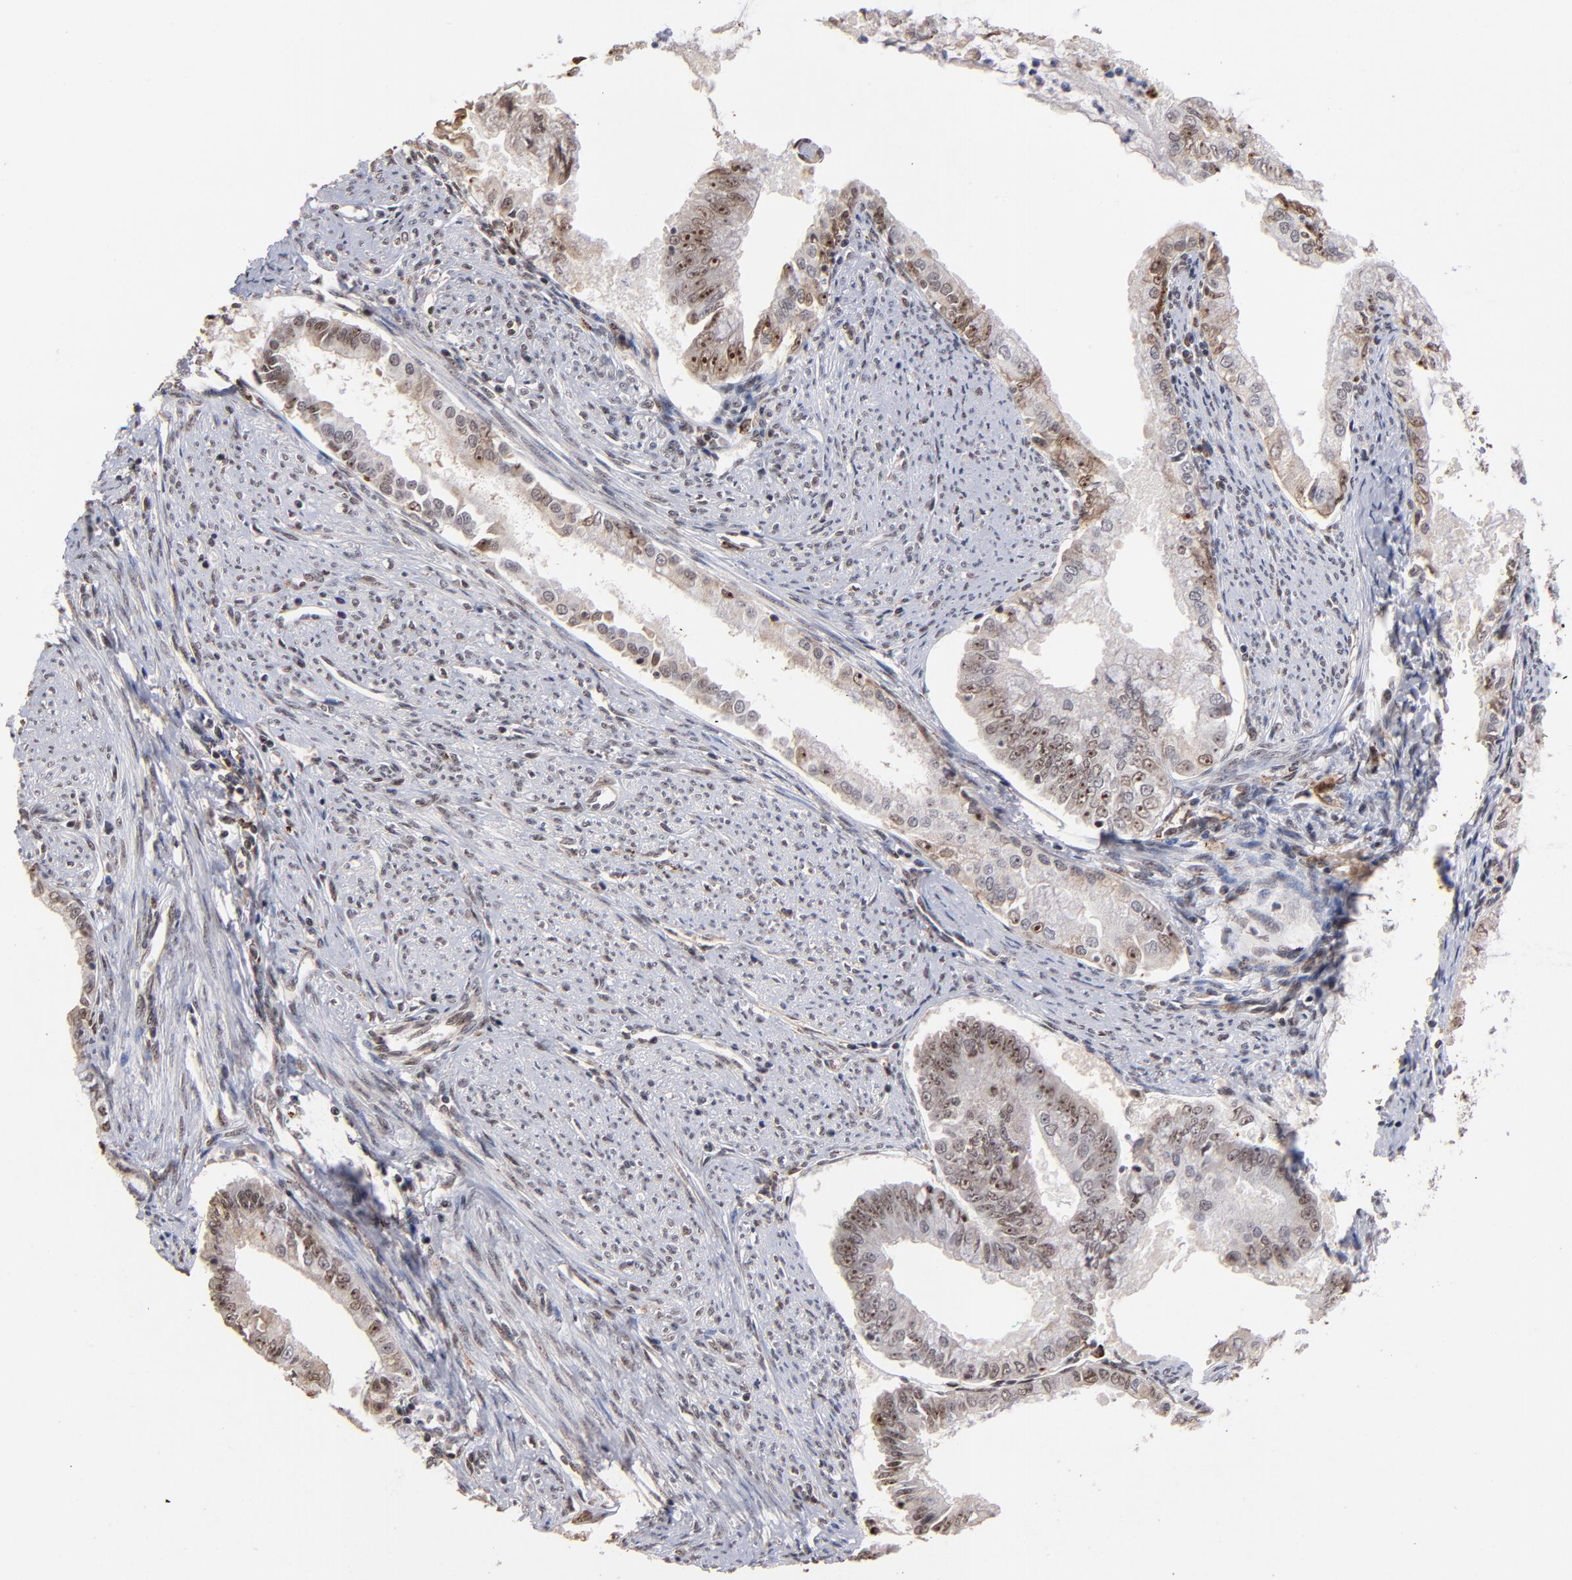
{"staining": {"intensity": "strong", "quantity": ">75%", "location": "cytoplasmic/membranous,nuclear"}, "tissue": "endometrial cancer", "cell_type": "Tumor cells", "image_type": "cancer", "snomed": [{"axis": "morphology", "description": "Adenocarcinoma, NOS"}, {"axis": "topography", "description": "Endometrium"}], "caption": "IHC staining of adenocarcinoma (endometrial), which reveals high levels of strong cytoplasmic/membranous and nuclear expression in about >75% of tumor cells indicating strong cytoplasmic/membranous and nuclear protein staining. The staining was performed using DAB (brown) for protein detection and nuclei were counterstained in hematoxylin (blue).", "gene": "ZNF146", "patient": {"sex": "female", "age": 76}}